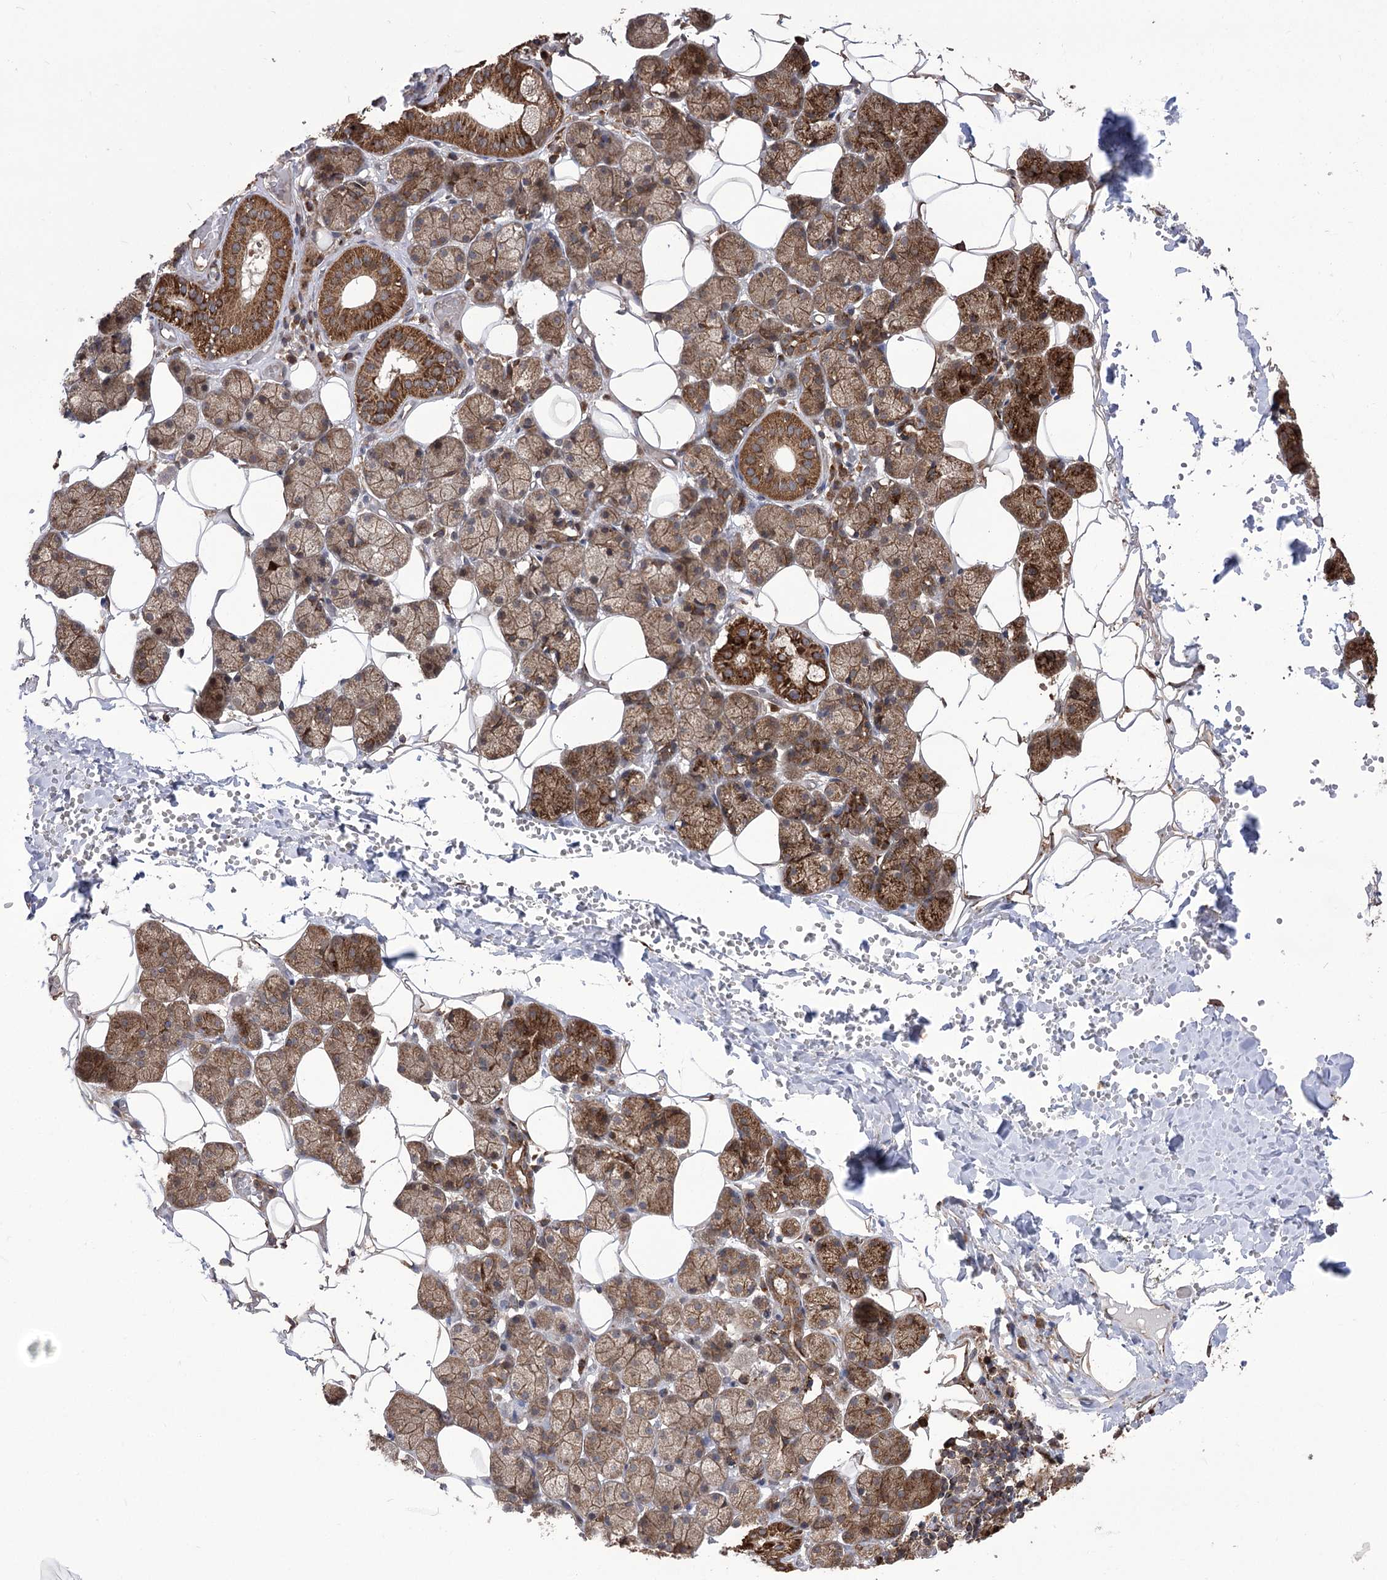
{"staining": {"intensity": "strong", "quantity": ">75%", "location": "cytoplasmic/membranous"}, "tissue": "salivary gland", "cell_type": "Glandular cells", "image_type": "normal", "snomed": [{"axis": "morphology", "description": "Normal tissue, NOS"}, {"axis": "topography", "description": "Salivary gland"}], "caption": "High-magnification brightfield microscopy of benign salivary gland stained with DAB (brown) and counterstained with hematoxylin (blue). glandular cells exhibit strong cytoplasmic/membranous positivity is identified in about>75% of cells. (brown staining indicates protein expression, while blue staining denotes nuclei).", "gene": "XYLB", "patient": {"sex": "female", "age": 33}}